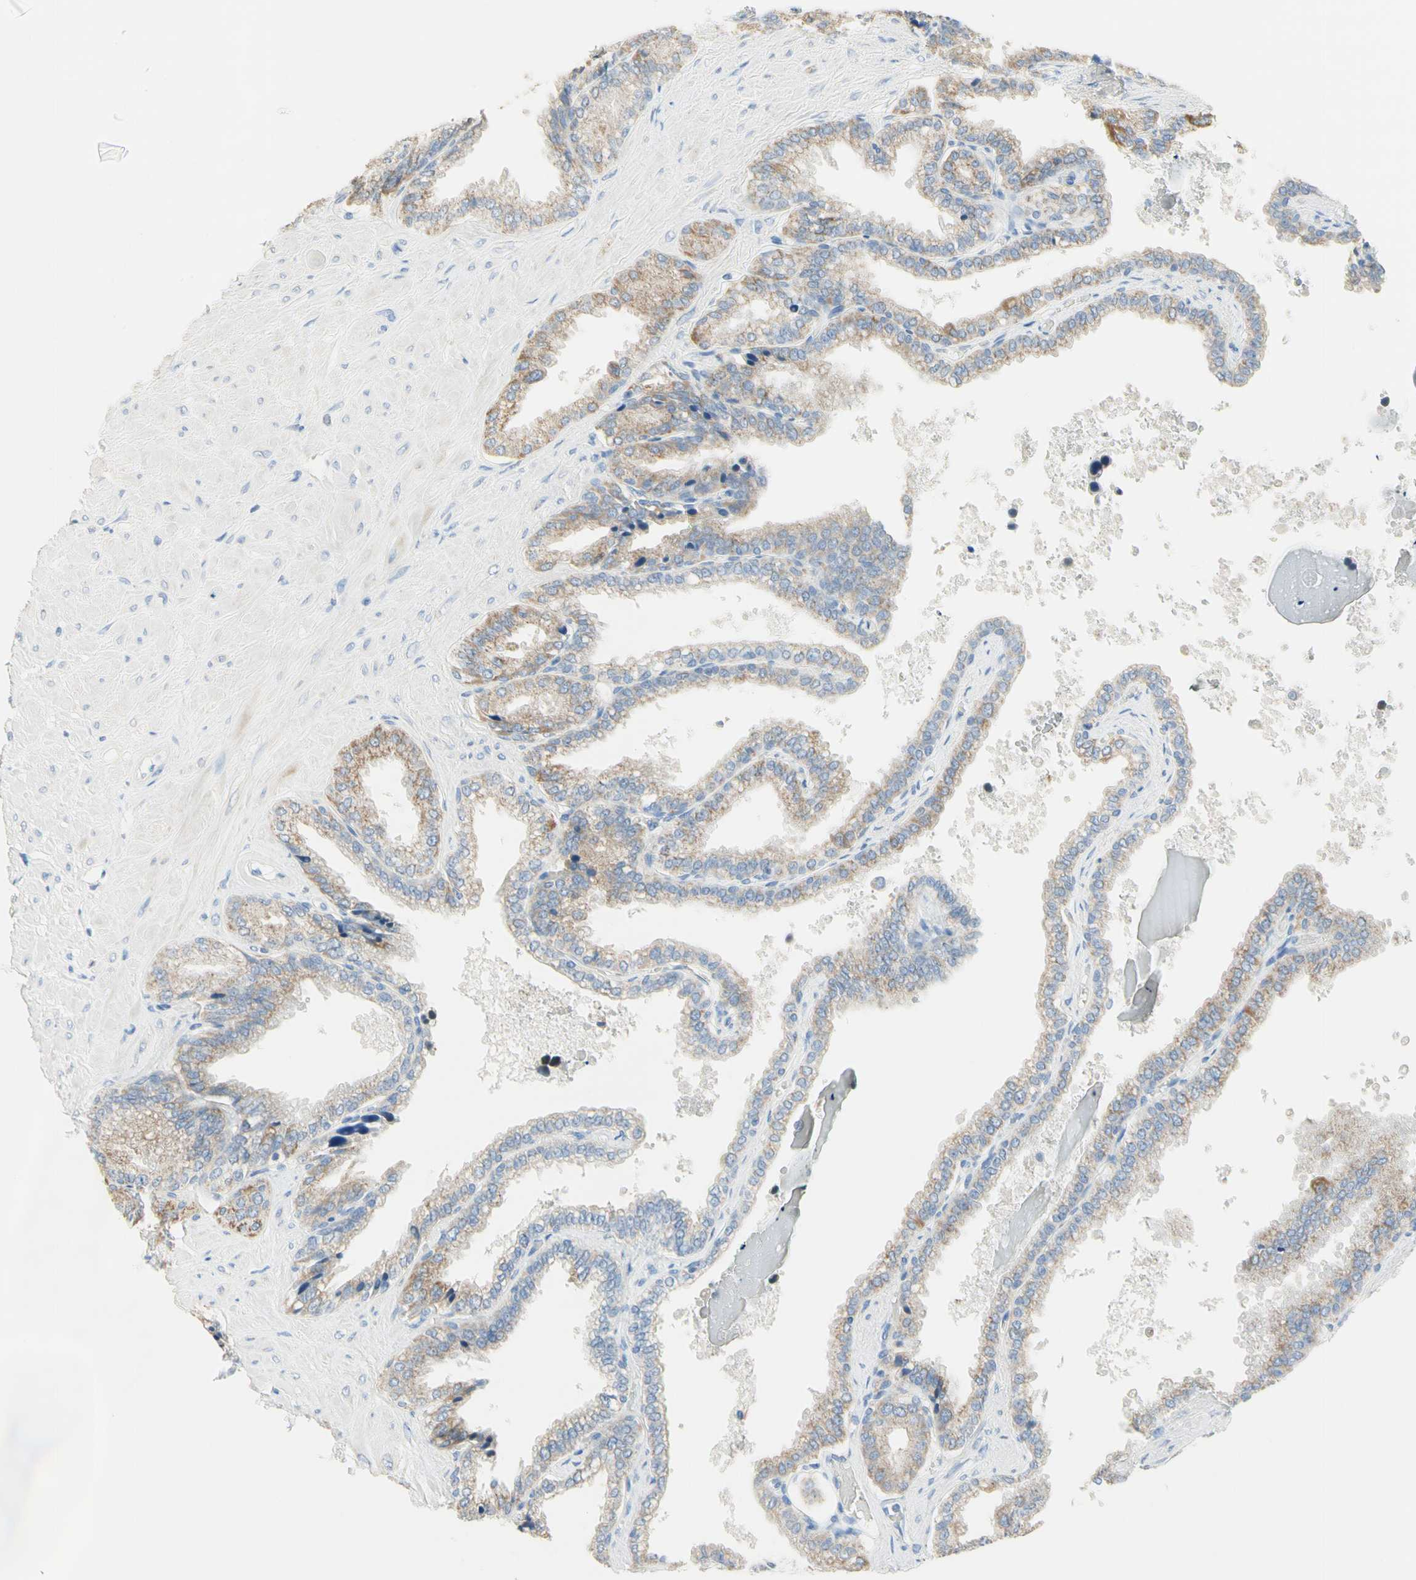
{"staining": {"intensity": "moderate", "quantity": "25%-75%", "location": "cytoplasmic/membranous"}, "tissue": "seminal vesicle", "cell_type": "Glandular cells", "image_type": "normal", "snomed": [{"axis": "morphology", "description": "Normal tissue, NOS"}, {"axis": "topography", "description": "Seminal veicle"}], "caption": "Immunohistochemistry (DAB) staining of normal seminal vesicle exhibits moderate cytoplasmic/membranous protein expression in about 25%-75% of glandular cells.", "gene": "NECTIN4", "patient": {"sex": "male", "age": 46}}